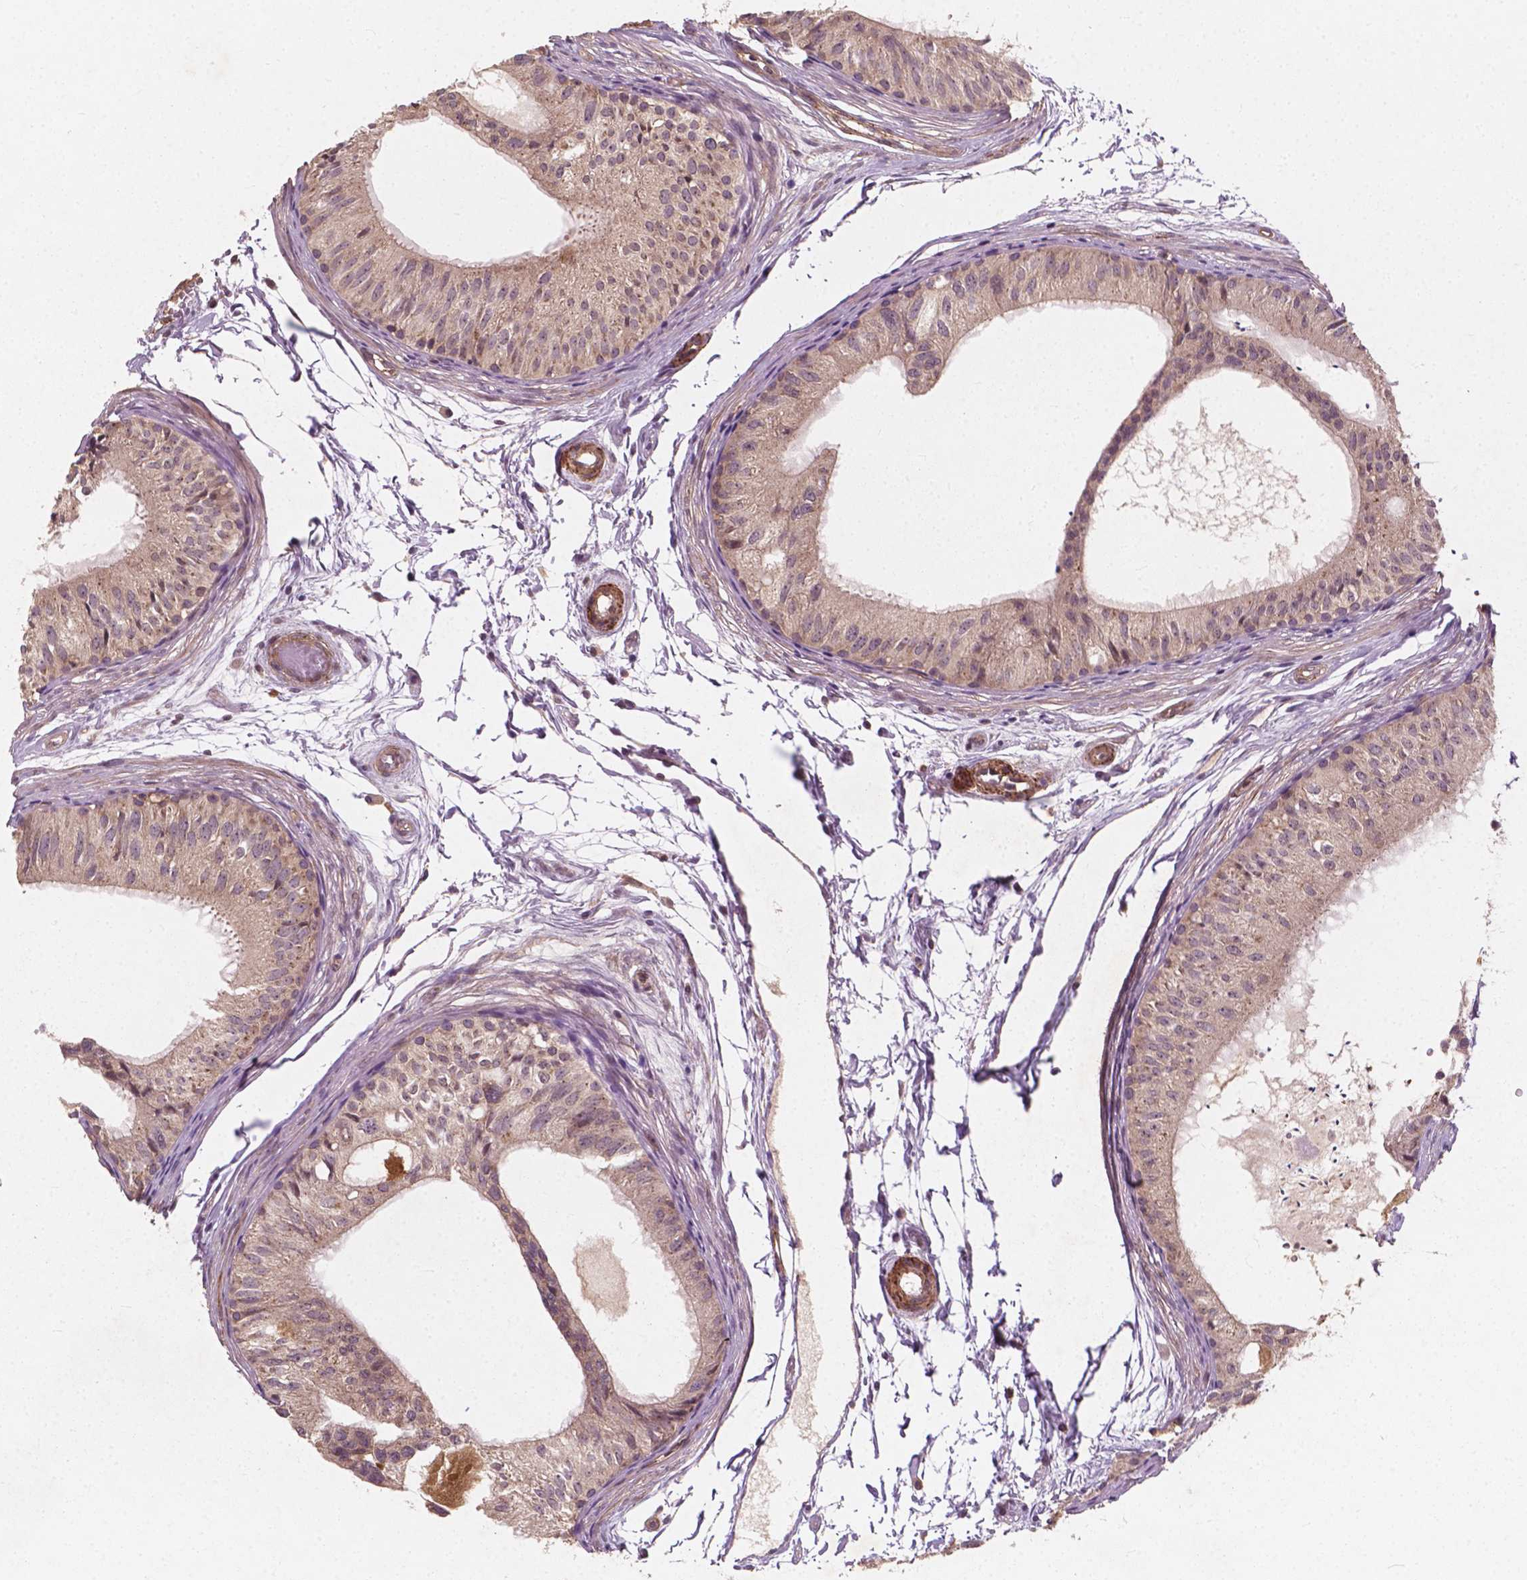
{"staining": {"intensity": "weak", "quantity": ">75%", "location": "cytoplasmic/membranous"}, "tissue": "epididymis", "cell_type": "Glandular cells", "image_type": "normal", "snomed": [{"axis": "morphology", "description": "Normal tissue, NOS"}, {"axis": "topography", "description": "Epididymis"}], "caption": "Immunohistochemical staining of normal human epididymis demonstrates >75% levels of weak cytoplasmic/membranous protein positivity in approximately >75% of glandular cells. (DAB (3,3'-diaminobenzidine) IHC, brown staining for protein, blue staining for nuclei).", "gene": "CYFIP1", "patient": {"sex": "male", "age": 25}}